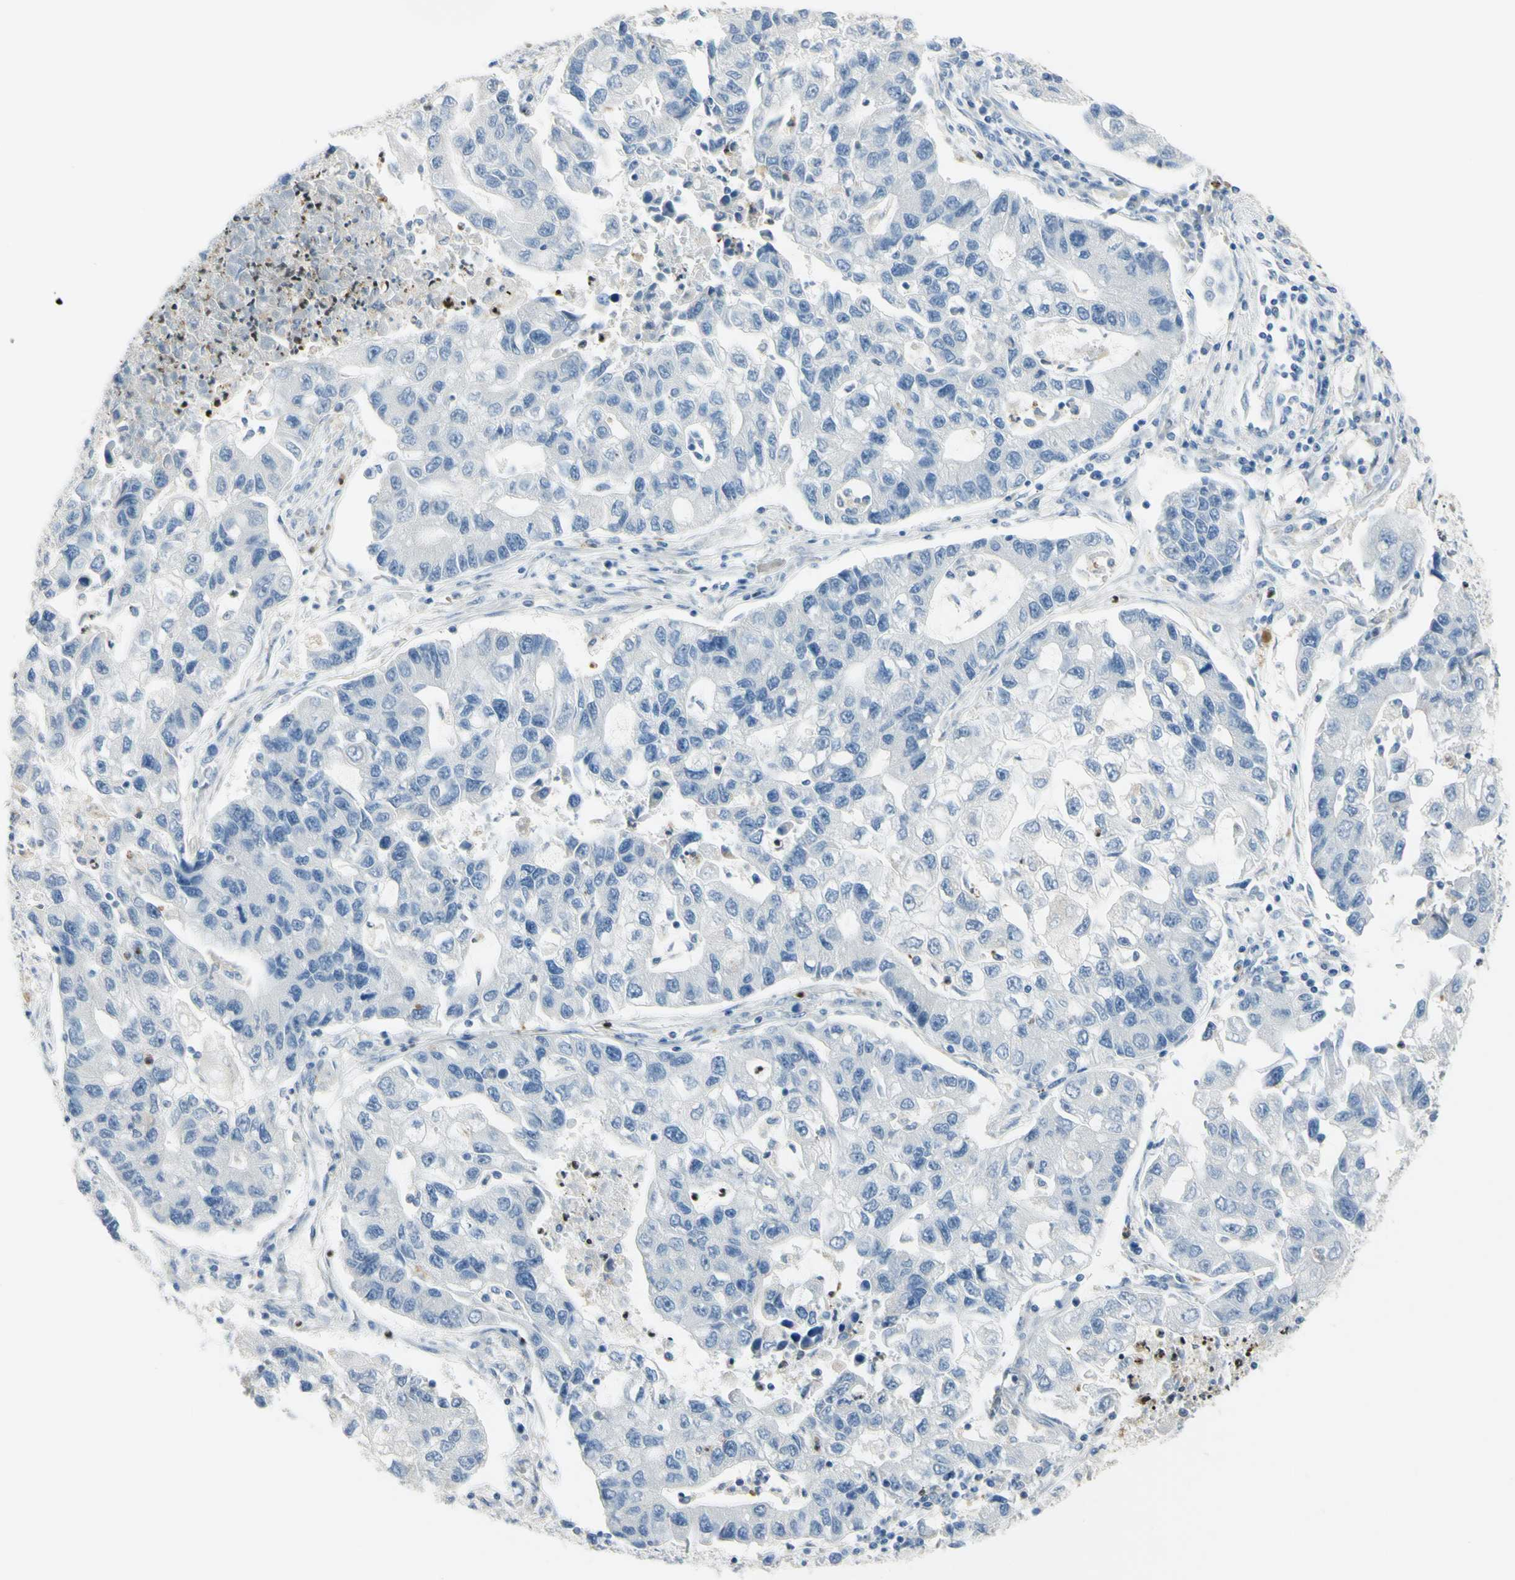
{"staining": {"intensity": "negative", "quantity": "none", "location": "none"}, "tissue": "lung cancer", "cell_type": "Tumor cells", "image_type": "cancer", "snomed": [{"axis": "morphology", "description": "Adenocarcinoma, NOS"}, {"axis": "topography", "description": "Lung"}], "caption": "This is a histopathology image of immunohistochemistry (IHC) staining of lung cancer (adenocarcinoma), which shows no expression in tumor cells. (DAB (3,3'-diaminobenzidine) immunohistochemistry visualized using brightfield microscopy, high magnification).", "gene": "ZNF557", "patient": {"sex": "female", "age": 51}}